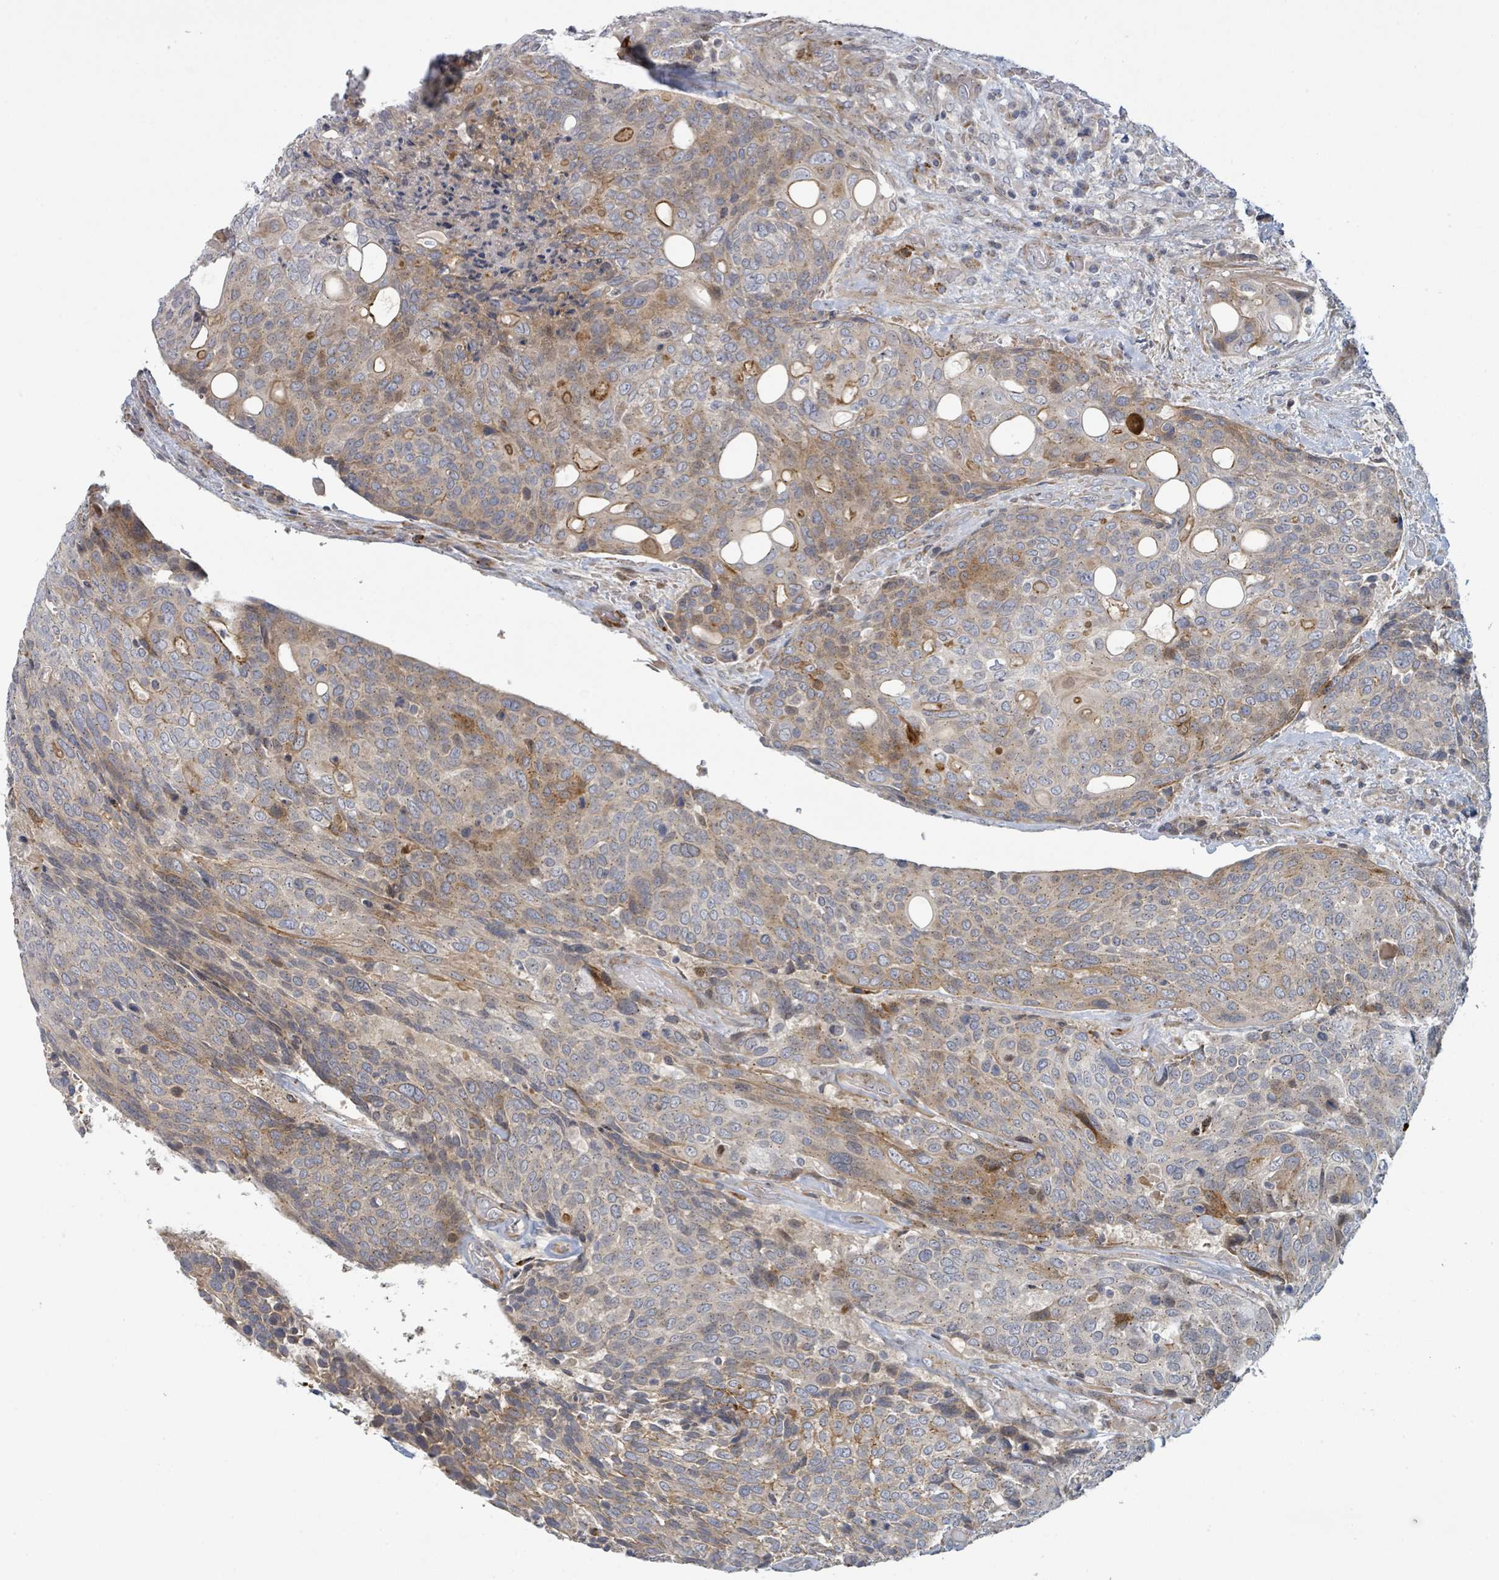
{"staining": {"intensity": "weak", "quantity": "25%-75%", "location": "cytoplasmic/membranous"}, "tissue": "urothelial cancer", "cell_type": "Tumor cells", "image_type": "cancer", "snomed": [{"axis": "morphology", "description": "Urothelial carcinoma, High grade"}, {"axis": "topography", "description": "Urinary bladder"}], "caption": "Immunohistochemistry photomicrograph of neoplastic tissue: urothelial carcinoma (high-grade) stained using immunohistochemistry demonstrates low levels of weak protein expression localized specifically in the cytoplasmic/membranous of tumor cells, appearing as a cytoplasmic/membranous brown color.", "gene": "COL5A3", "patient": {"sex": "female", "age": 70}}